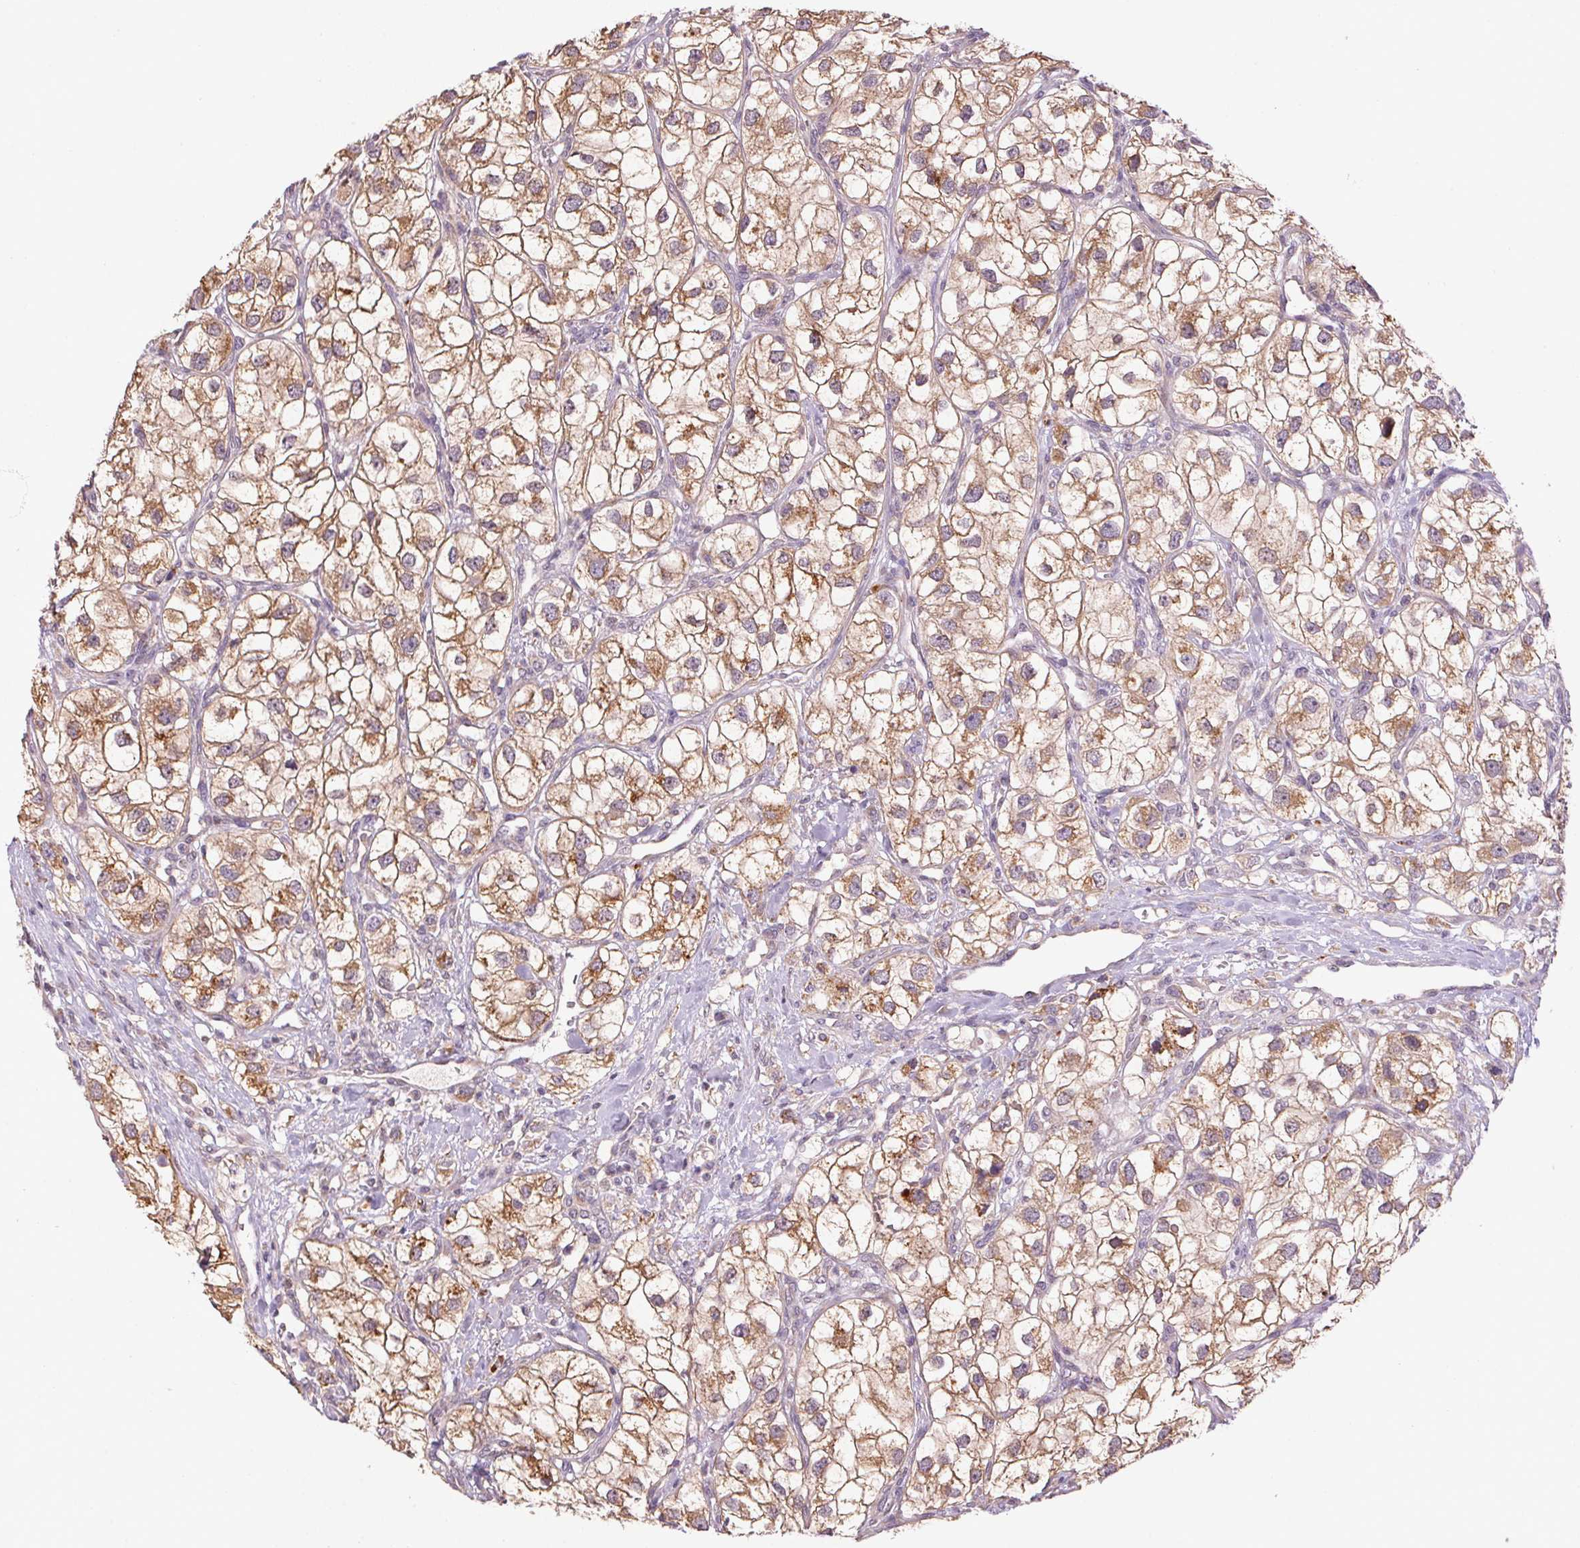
{"staining": {"intensity": "moderate", "quantity": ">75%", "location": "cytoplasmic/membranous"}, "tissue": "renal cancer", "cell_type": "Tumor cells", "image_type": "cancer", "snomed": [{"axis": "morphology", "description": "Adenocarcinoma, NOS"}, {"axis": "topography", "description": "Kidney"}], "caption": "Immunohistochemistry micrograph of neoplastic tissue: renal adenocarcinoma stained using immunohistochemistry (IHC) shows medium levels of moderate protein expression localized specifically in the cytoplasmic/membranous of tumor cells, appearing as a cytoplasmic/membranous brown color.", "gene": "ADH5", "patient": {"sex": "male", "age": 59}}